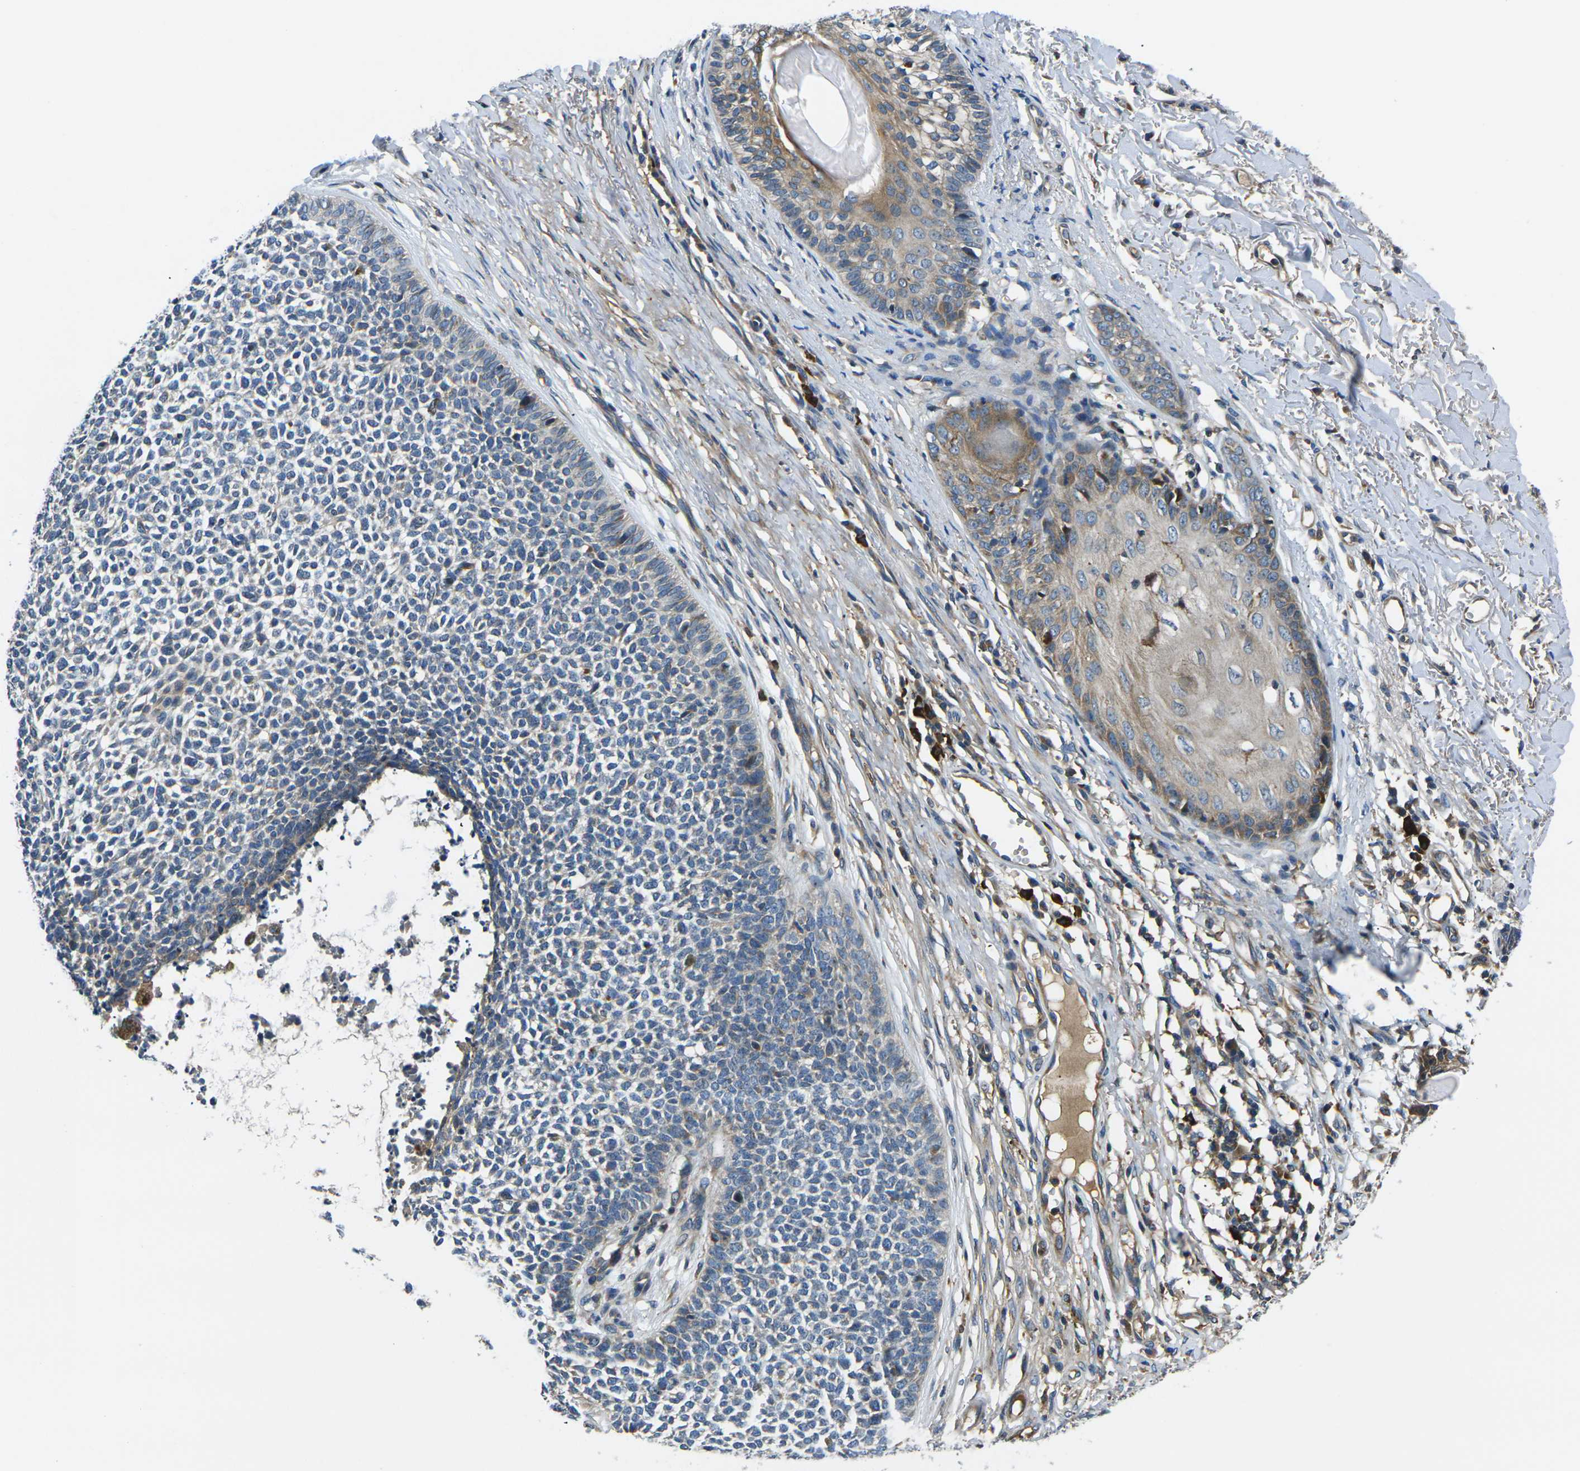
{"staining": {"intensity": "negative", "quantity": "none", "location": "none"}, "tissue": "skin cancer", "cell_type": "Tumor cells", "image_type": "cancer", "snomed": [{"axis": "morphology", "description": "Basal cell carcinoma"}, {"axis": "topography", "description": "Skin"}], "caption": "High power microscopy photomicrograph of an IHC photomicrograph of basal cell carcinoma (skin), revealing no significant staining in tumor cells. (Immunohistochemistry, brightfield microscopy, high magnification).", "gene": "RAB1B", "patient": {"sex": "female", "age": 84}}